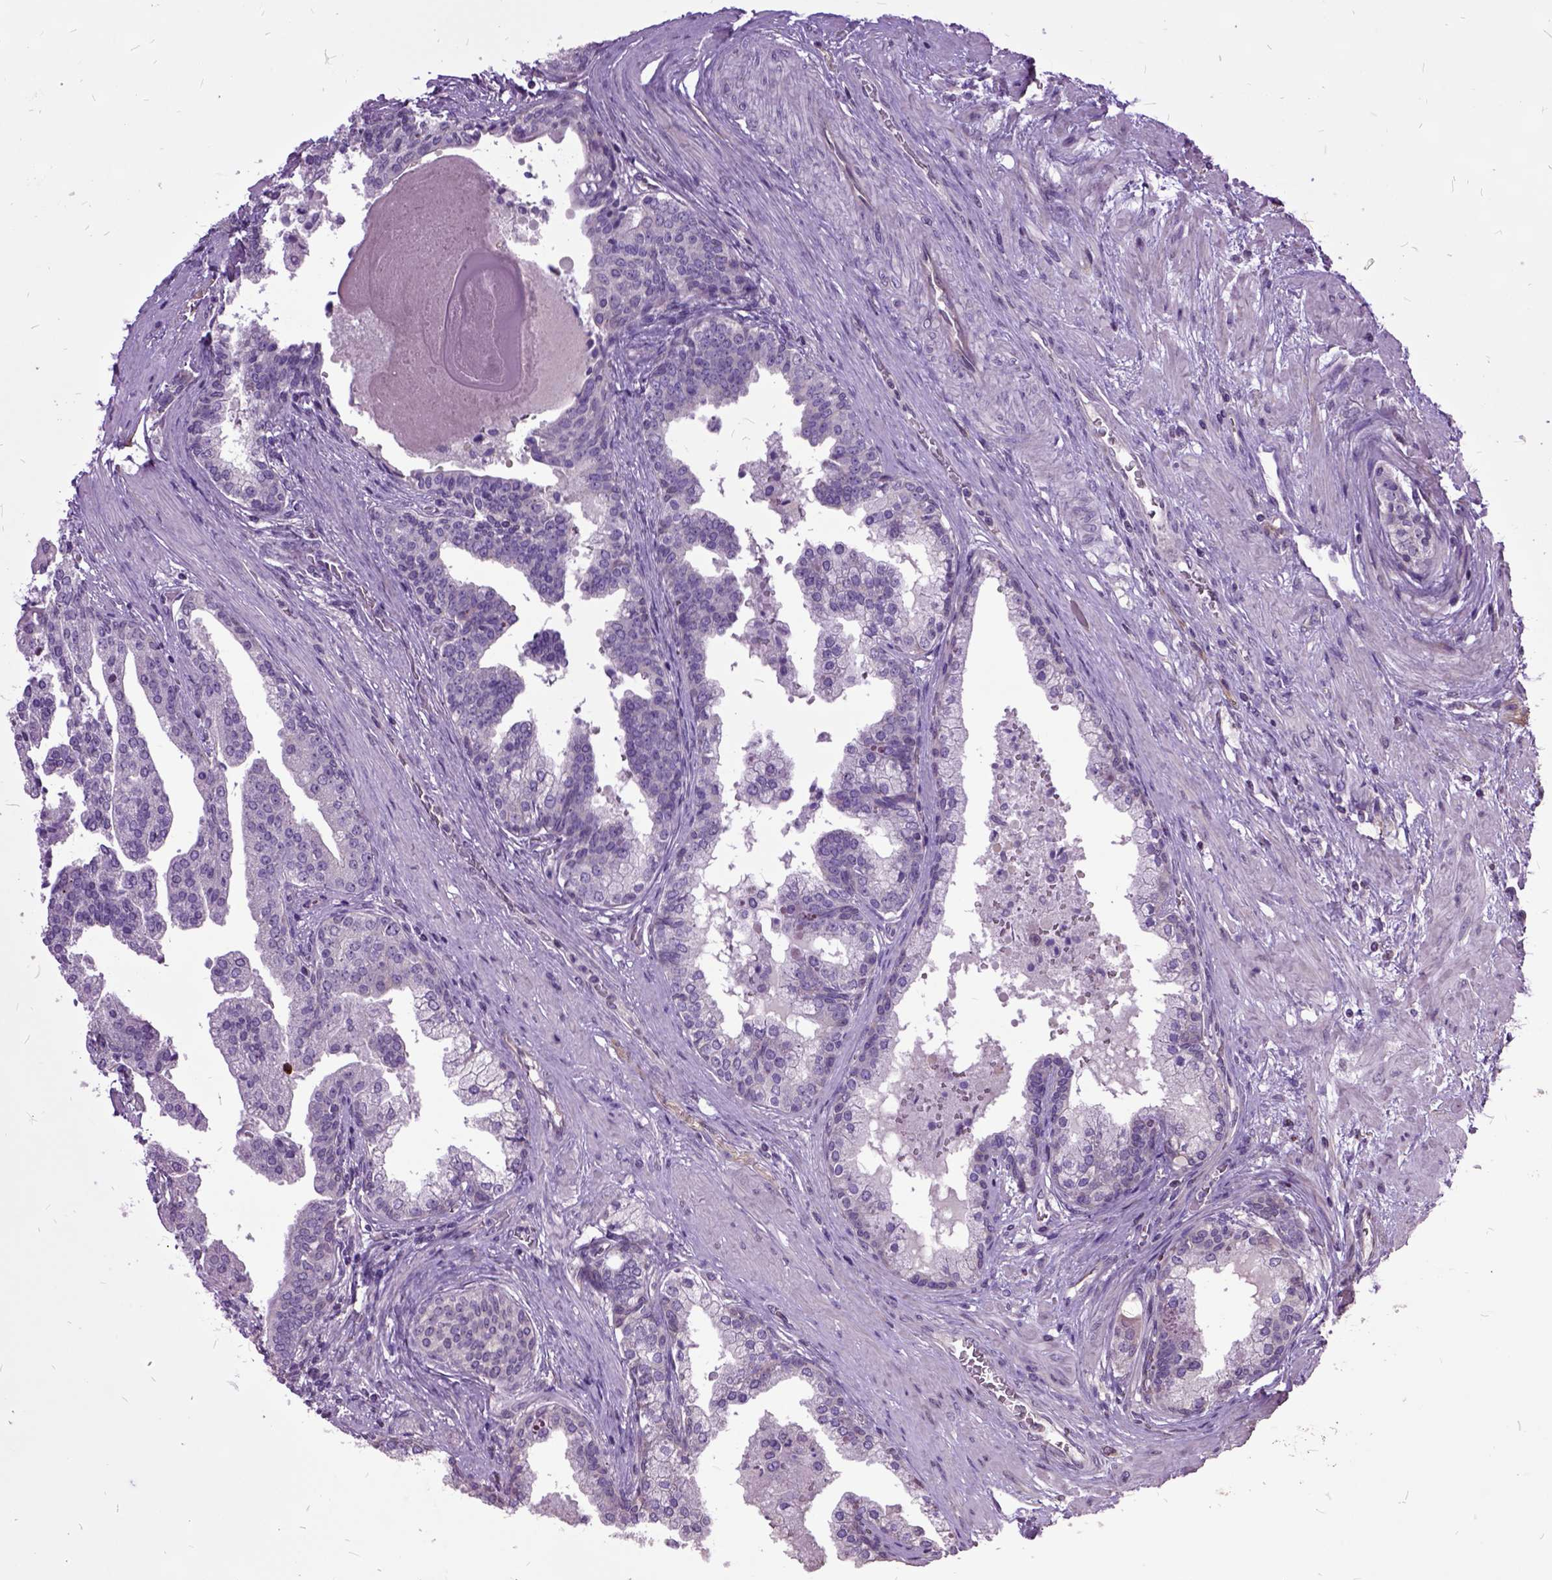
{"staining": {"intensity": "negative", "quantity": "none", "location": "none"}, "tissue": "prostate cancer", "cell_type": "Tumor cells", "image_type": "cancer", "snomed": [{"axis": "morphology", "description": "Adenocarcinoma, NOS"}, {"axis": "topography", "description": "Prostate and seminal vesicle, NOS"}, {"axis": "topography", "description": "Prostate"}], "caption": "Tumor cells are negative for brown protein staining in prostate cancer.", "gene": "AREG", "patient": {"sex": "male", "age": 44}}